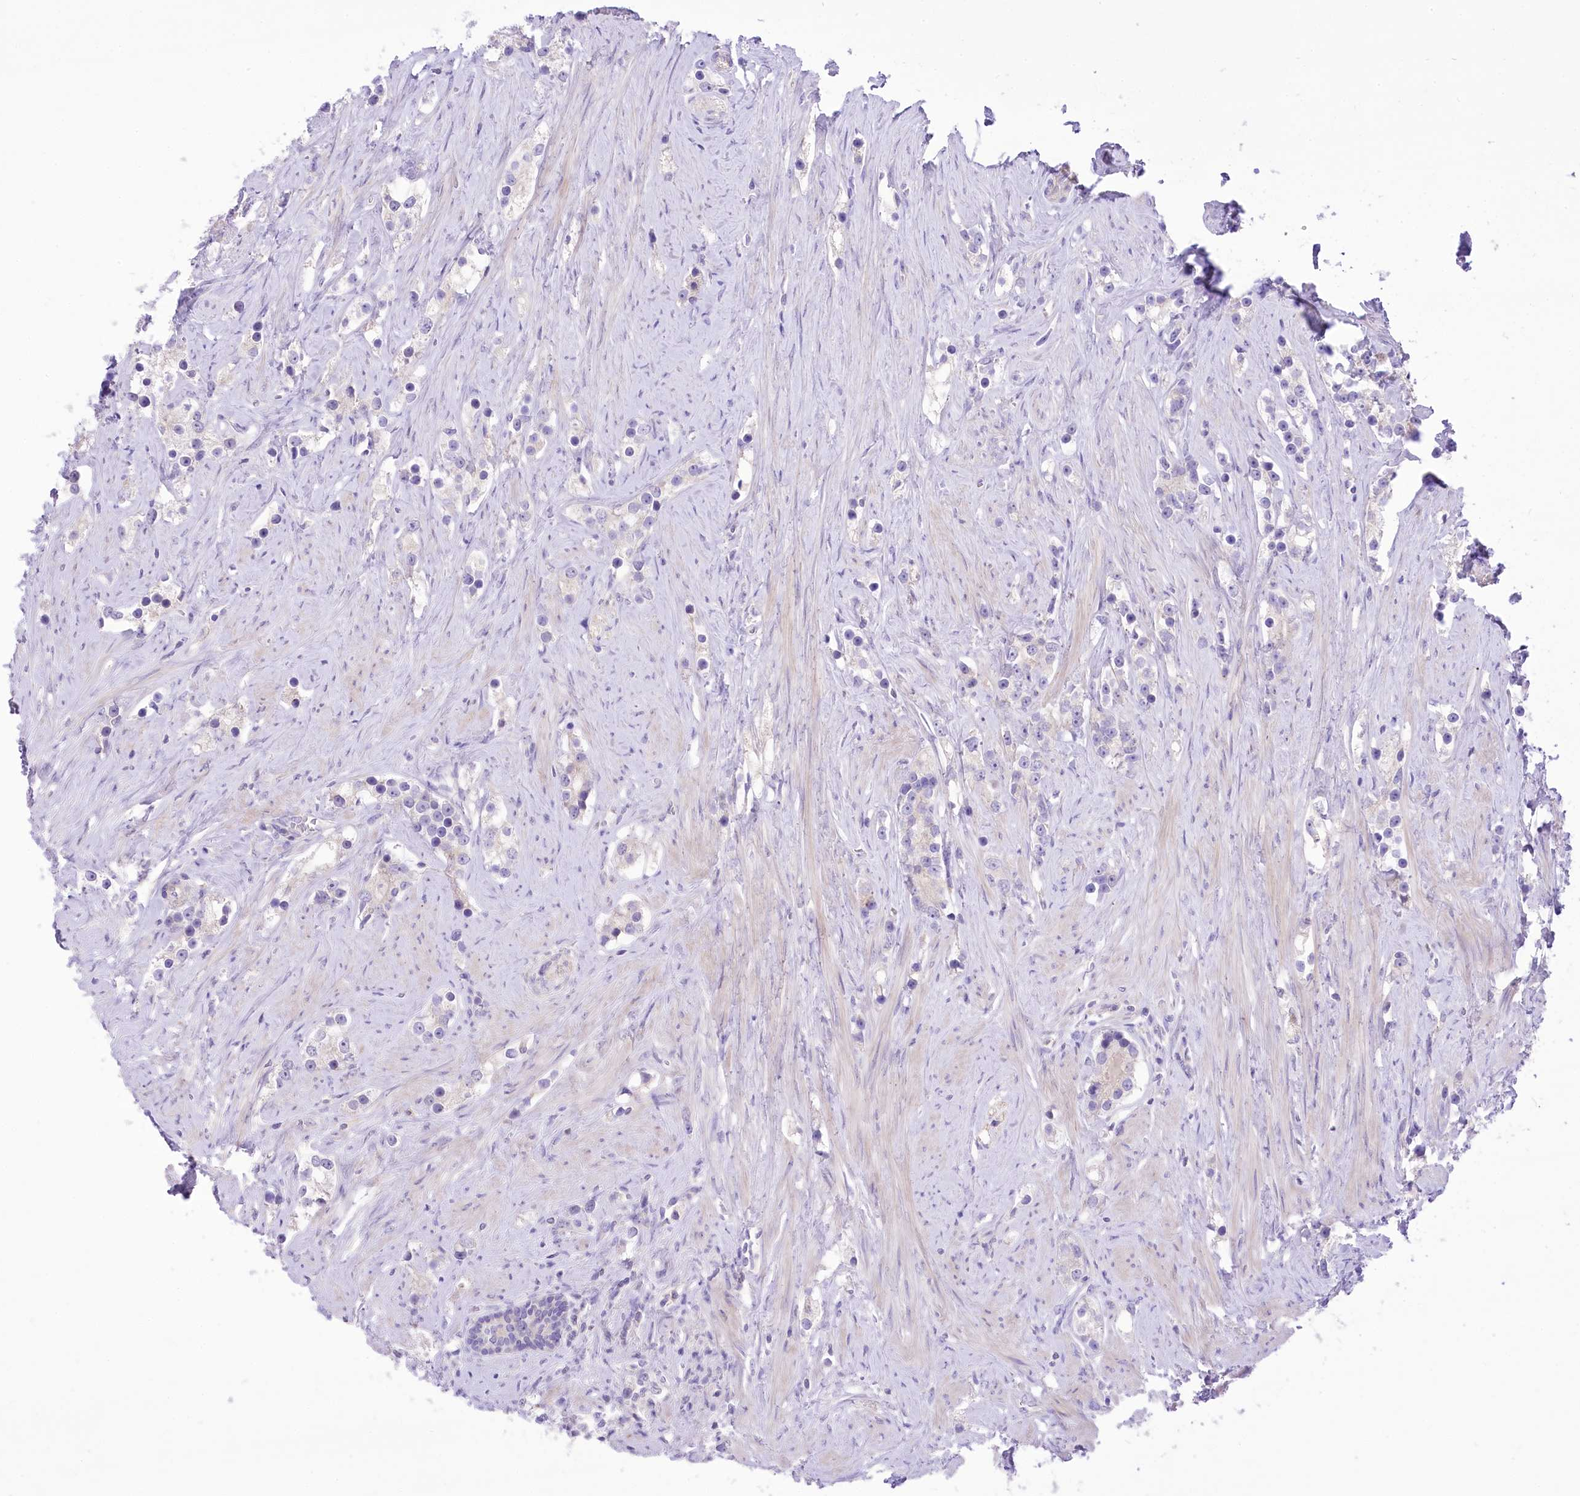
{"staining": {"intensity": "negative", "quantity": "none", "location": "none"}, "tissue": "prostate cancer", "cell_type": "Tumor cells", "image_type": "cancer", "snomed": [{"axis": "morphology", "description": "Adenocarcinoma, High grade"}, {"axis": "topography", "description": "Prostate"}], "caption": "Micrograph shows no protein expression in tumor cells of prostate cancer (adenocarcinoma (high-grade)) tissue.", "gene": "HELT", "patient": {"sex": "male", "age": 63}}